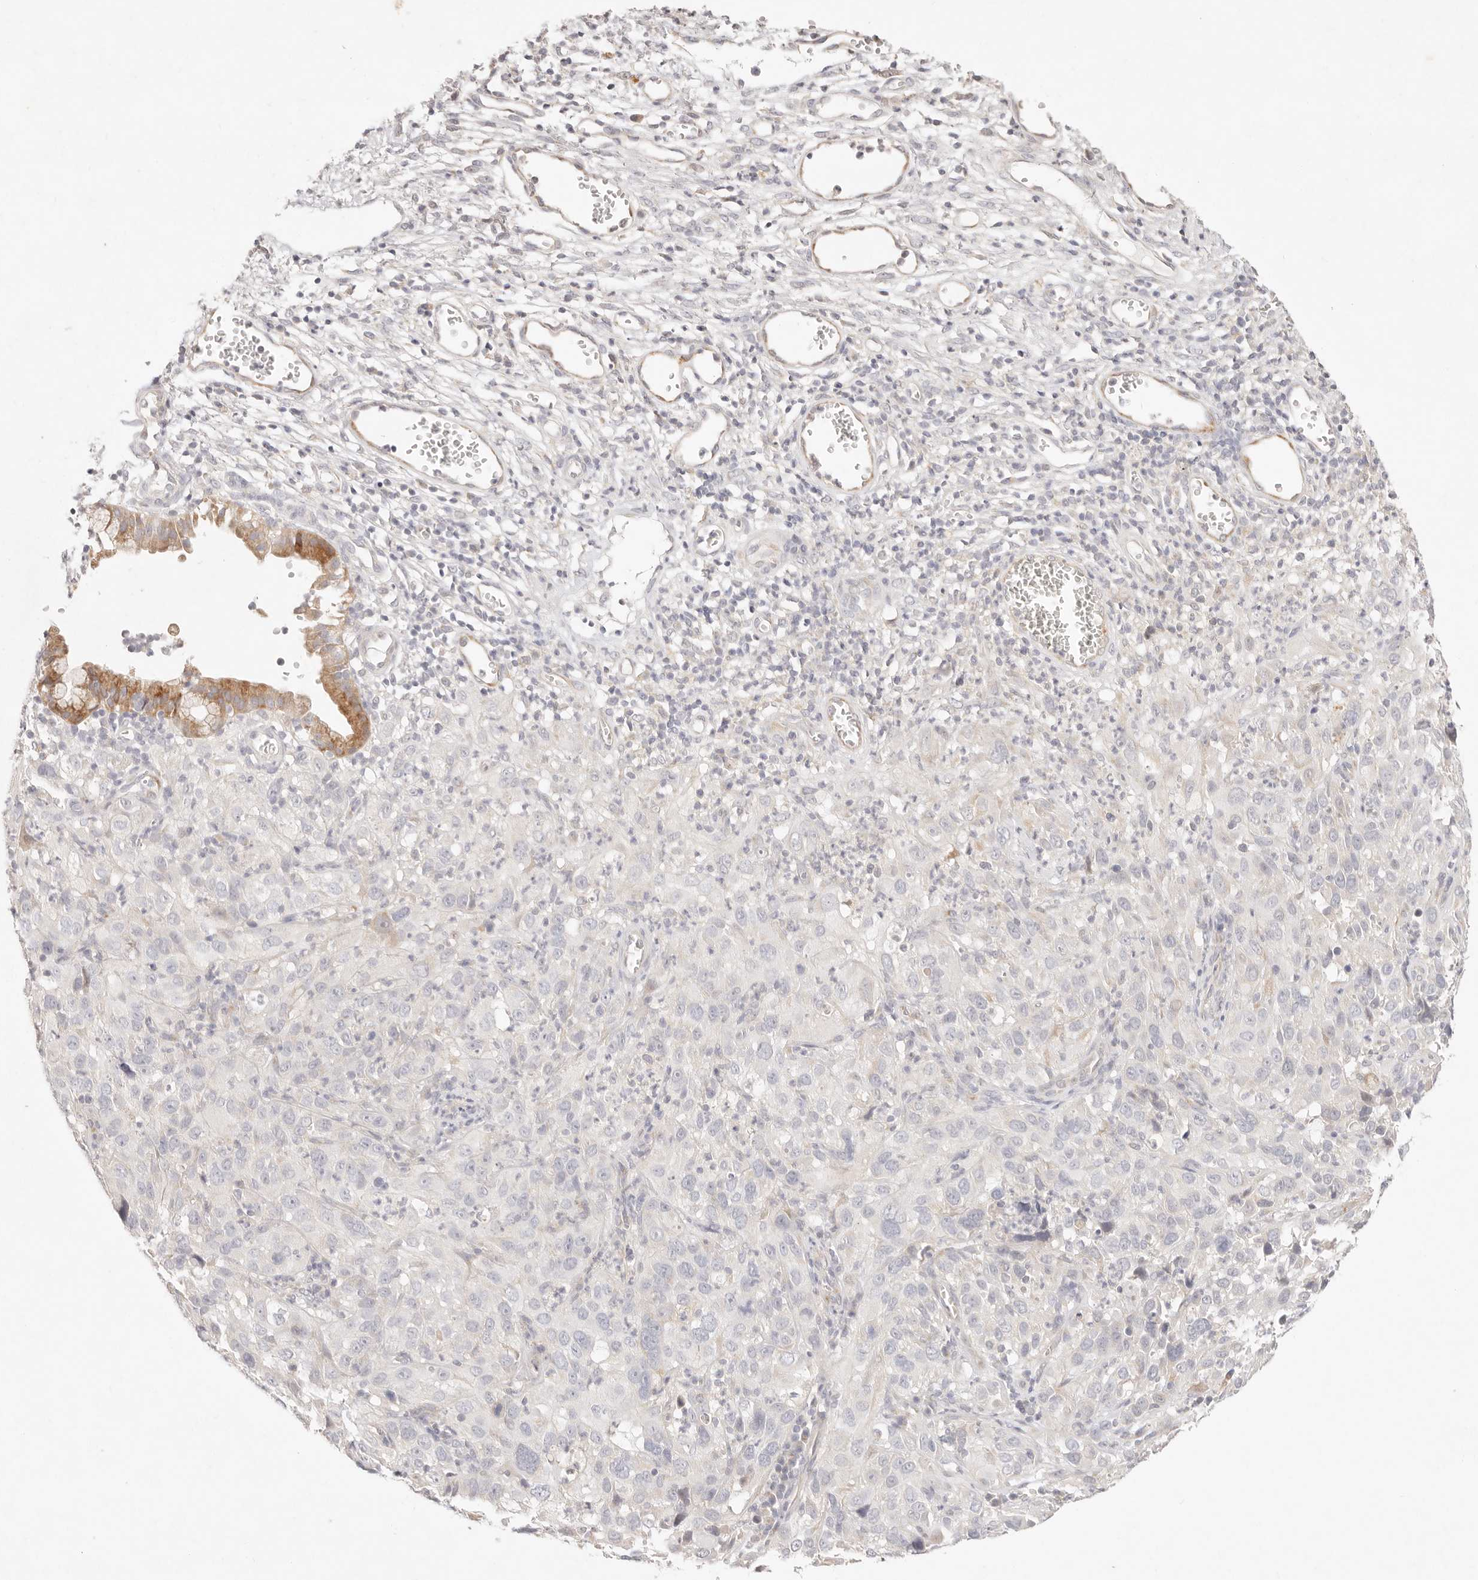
{"staining": {"intensity": "negative", "quantity": "none", "location": "none"}, "tissue": "cervical cancer", "cell_type": "Tumor cells", "image_type": "cancer", "snomed": [{"axis": "morphology", "description": "Squamous cell carcinoma, NOS"}, {"axis": "topography", "description": "Cervix"}], "caption": "Tumor cells are negative for protein expression in human cervical cancer.", "gene": "GPR156", "patient": {"sex": "female", "age": 32}}